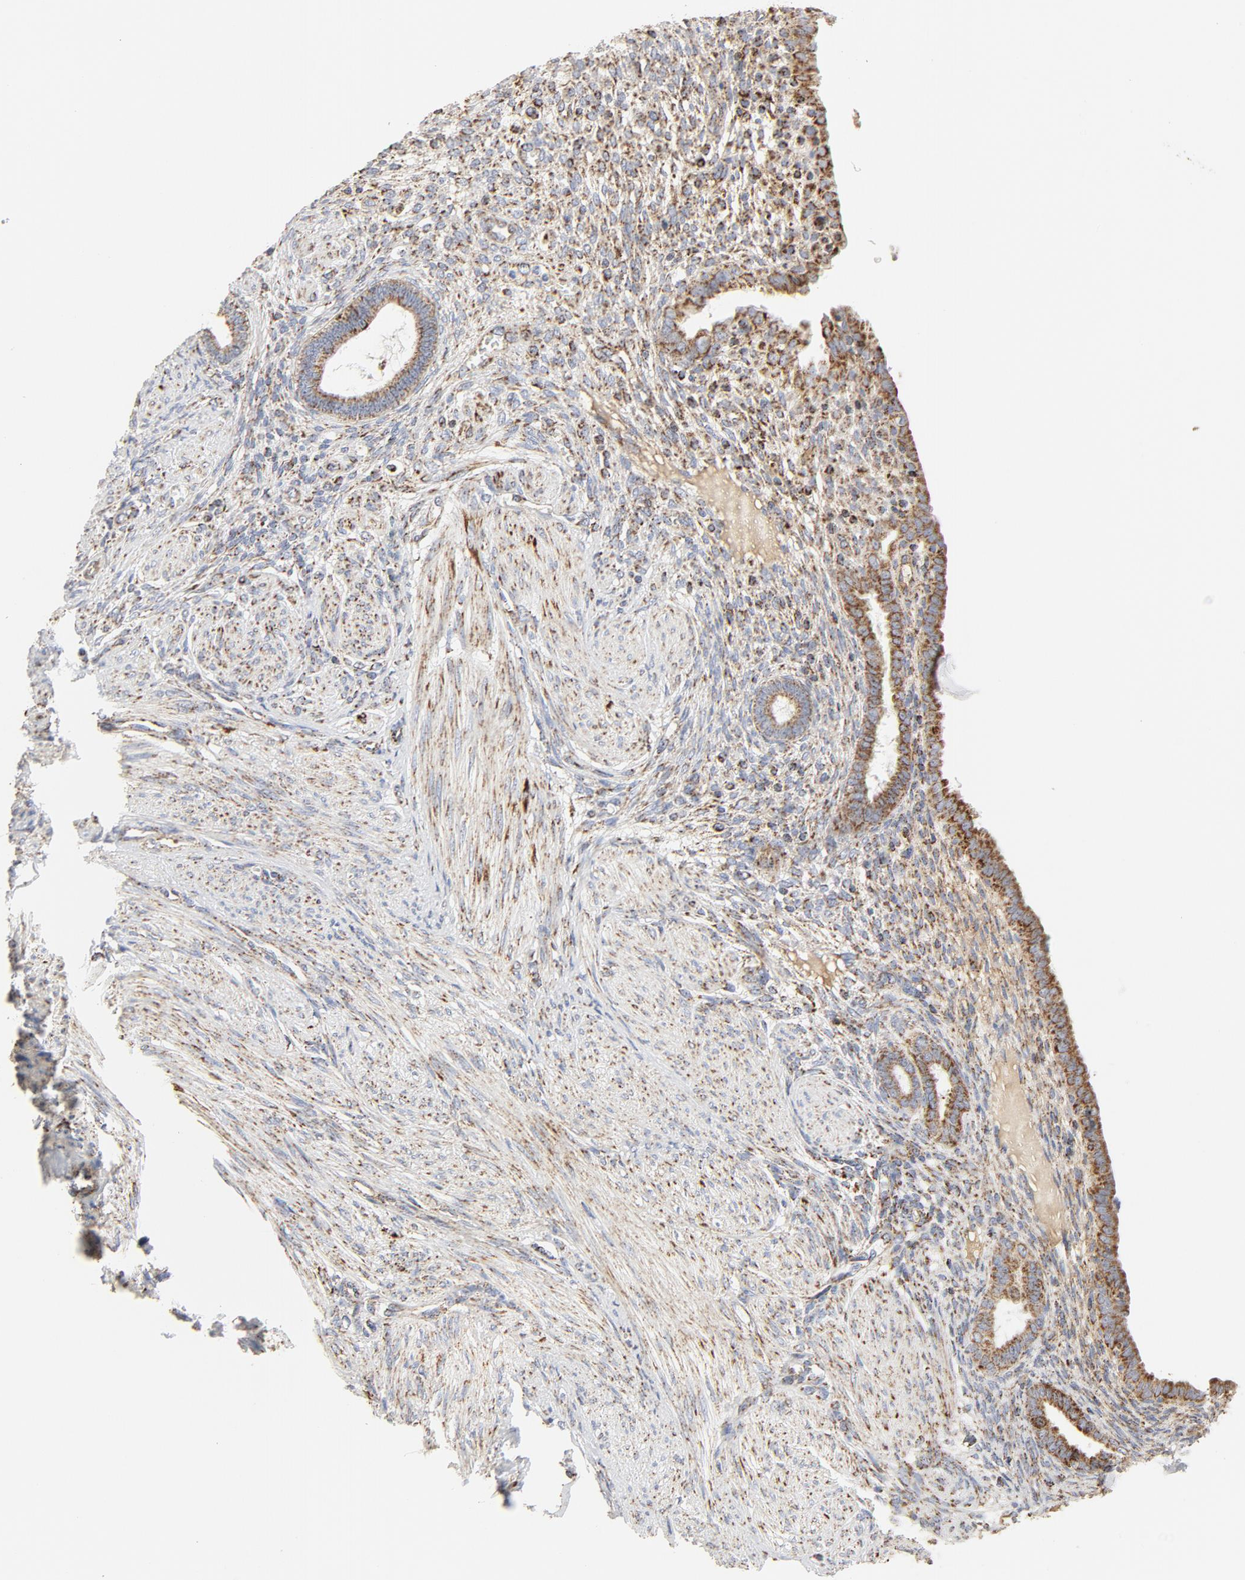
{"staining": {"intensity": "moderate", "quantity": ">75%", "location": "cytoplasmic/membranous"}, "tissue": "endometrium", "cell_type": "Cells in endometrial stroma", "image_type": "normal", "snomed": [{"axis": "morphology", "description": "Normal tissue, NOS"}, {"axis": "topography", "description": "Endometrium"}], "caption": "Unremarkable endometrium was stained to show a protein in brown. There is medium levels of moderate cytoplasmic/membranous expression in about >75% of cells in endometrial stroma.", "gene": "PCNX4", "patient": {"sex": "female", "age": 72}}